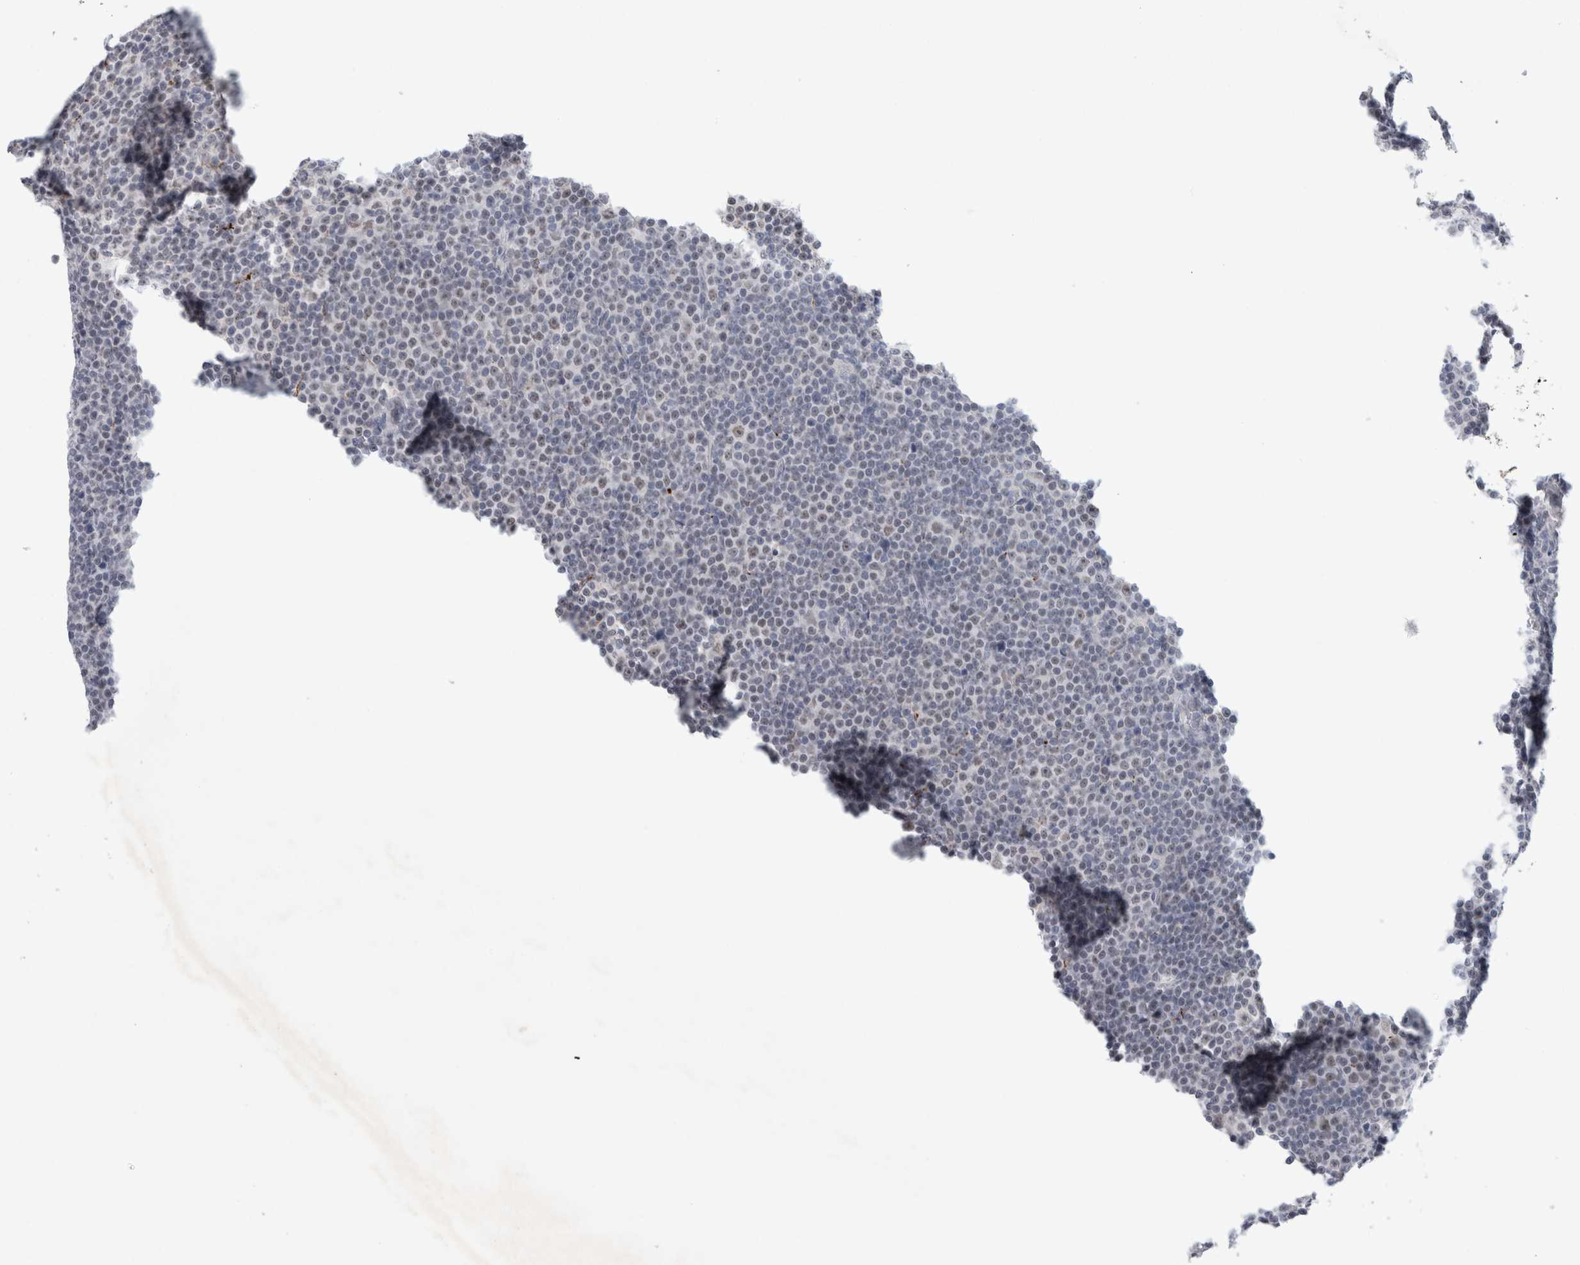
{"staining": {"intensity": "negative", "quantity": "none", "location": "none"}, "tissue": "lymphoma", "cell_type": "Tumor cells", "image_type": "cancer", "snomed": [{"axis": "morphology", "description": "Malignant lymphoma, non-Hodgkin's type, Low grade"}, {"axis": "topography", "description": "Lymph node"}], "caption": "High power microscopy image of an immunohistochemistry image of low-grade malignant lymphoma, non-Hodgkin's type, revealing no significant expression in tumor cells. (DAB immunohistochemistry (IHC), high magnification).", "gene": "NIPA1", "patient": {"sex": "female", "age": 67}}